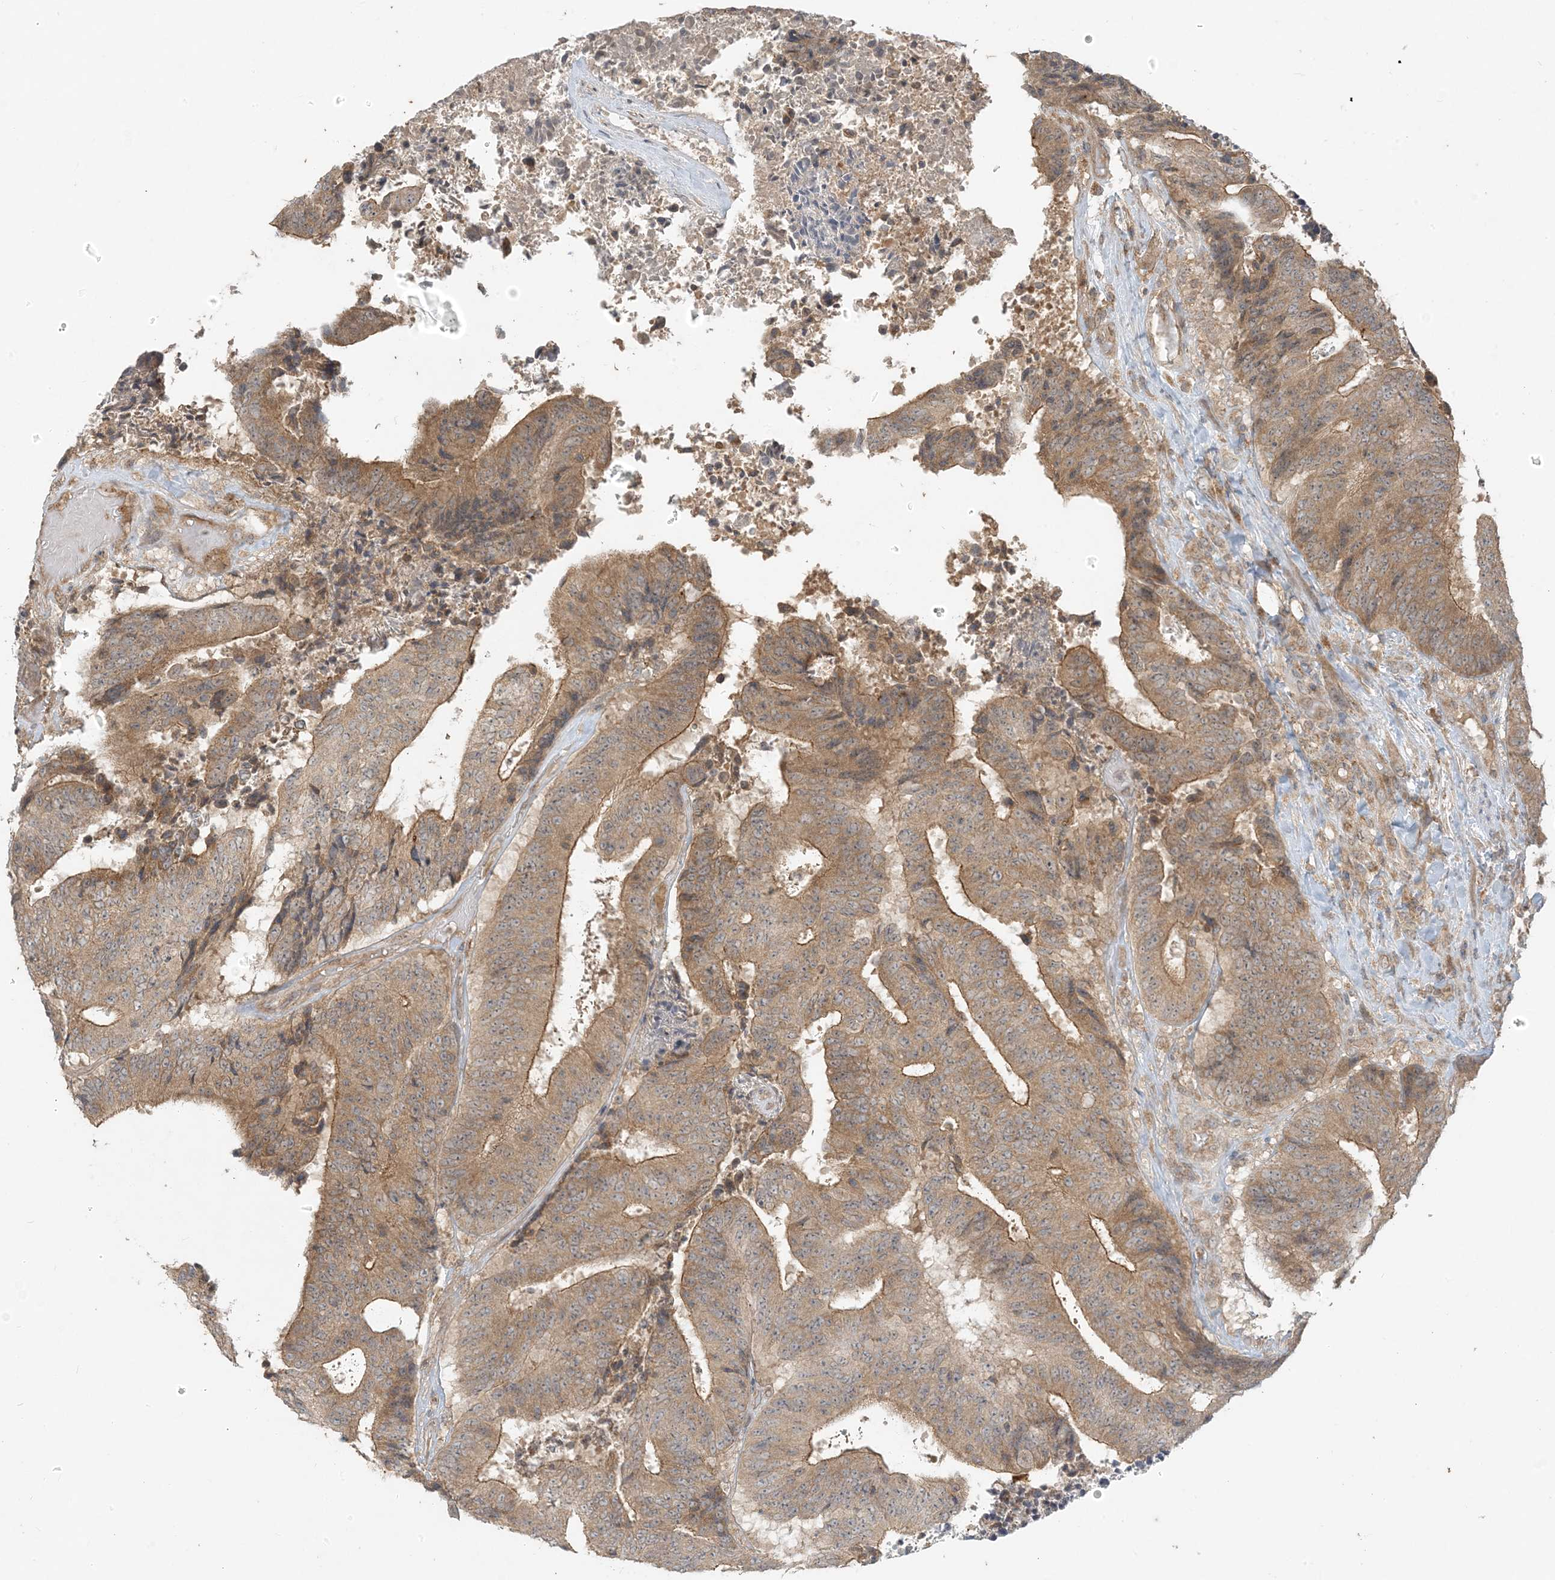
{"staining": {"intensity": "moderate", "quantity": ">75%", "location": "cytoplasmic/membranous"}, "tissue": "colorectal cancer", "cell_type": "Tumor cells", "image_type": "cancer", "snomed": [{"axis": "morphology", "description": "Adenocarcinoma, NOS"}, {"axis": "topography", "description": "Rectum"}], "caption": "Protein staining of colorectal cancer tissue reveals moderate cytoplasmic/membranous positivity in approximately >75% of tumor cells.", "gene": "MCOLN1", "patient": {"sex": "male", "age": 72}}